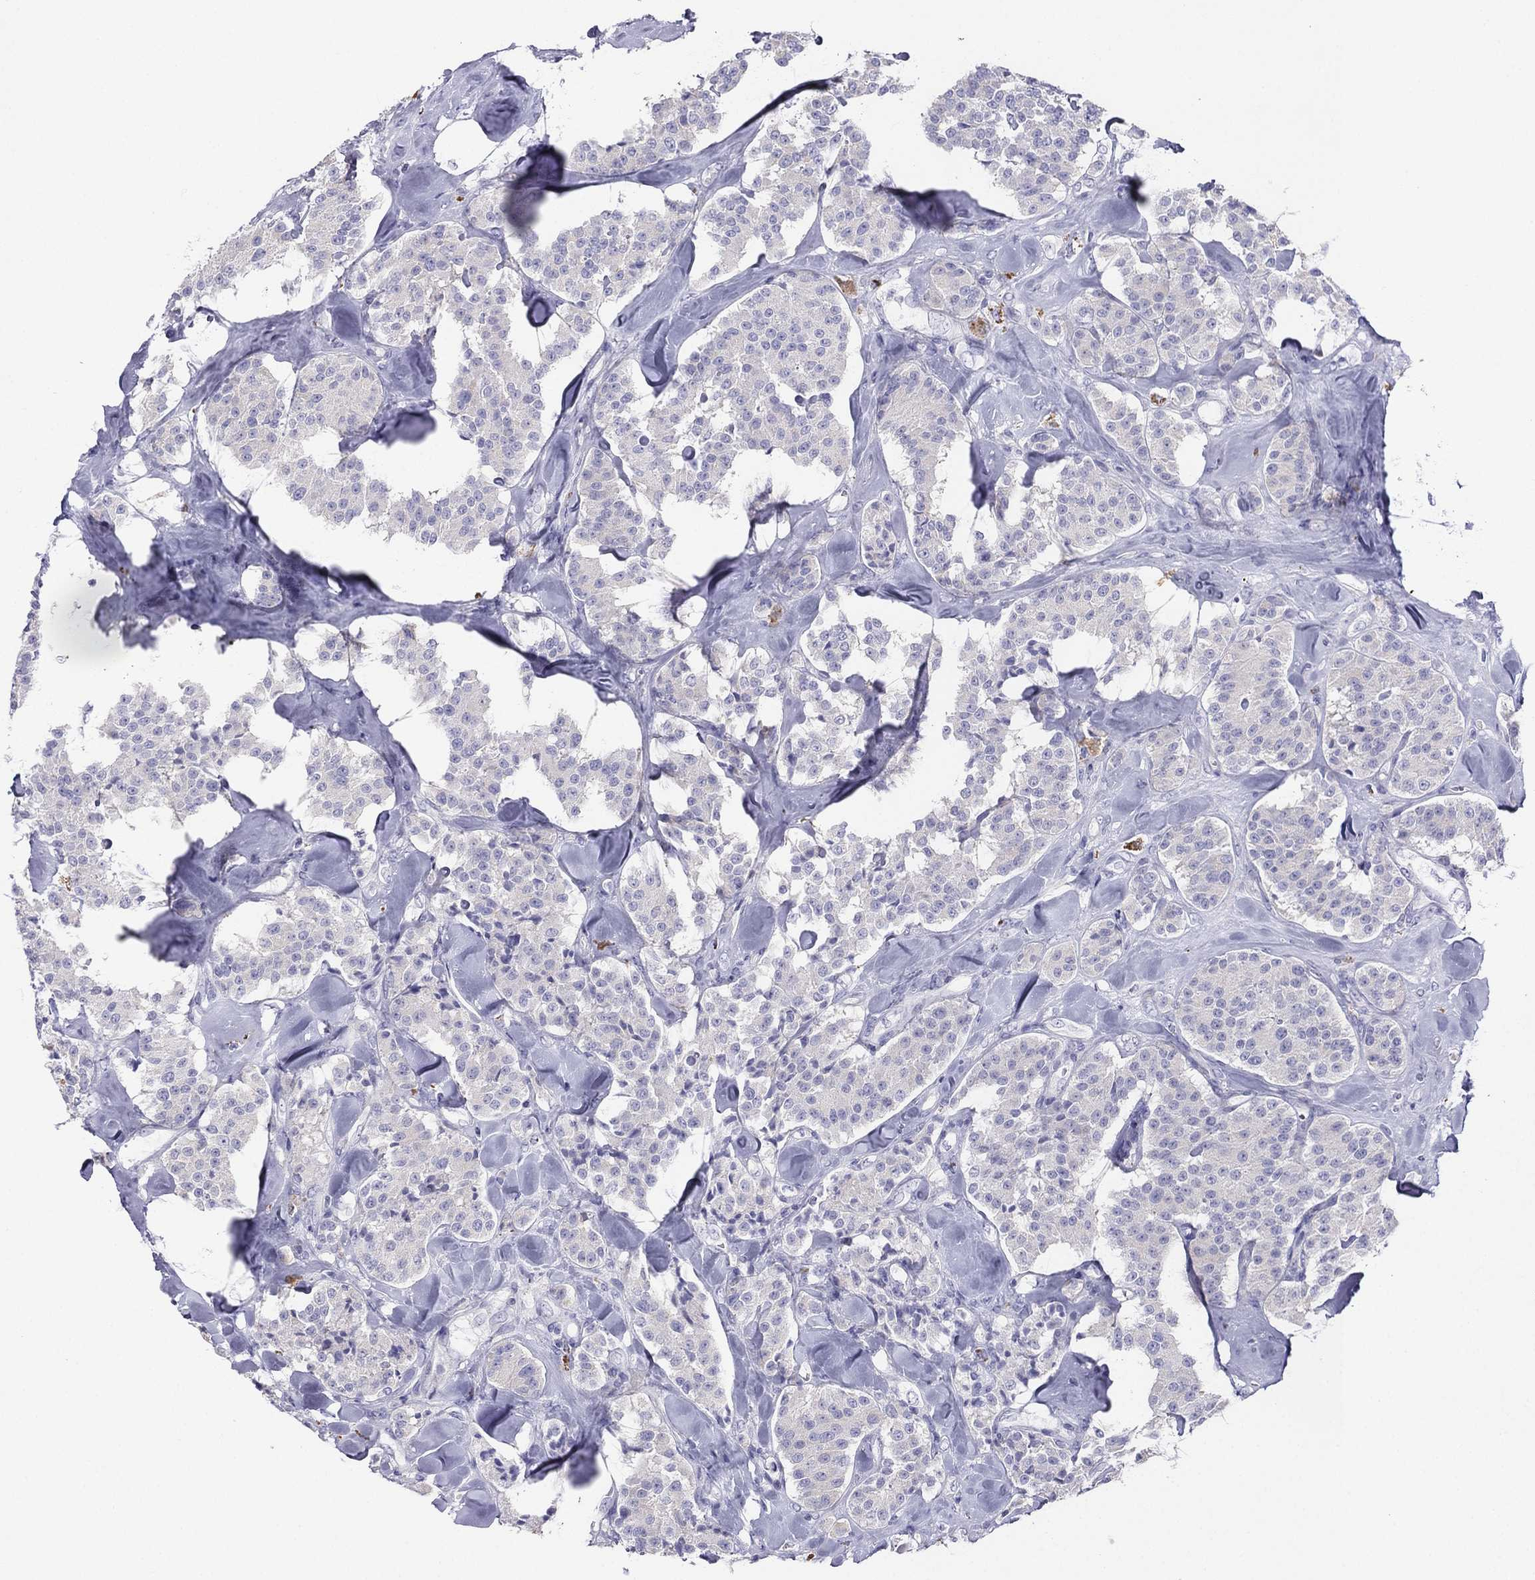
{"staining": {"intensity": "negative", "quantity": "none", "location": "none"}, "tissue": "carcinoid", "cell_type": "Tumor cells", "image_type": "cancer", "snomed": [{"axis": "morphology", "description": "Carcinoid, malignant, NOS"}, {"axis": "topography", "description": "Pancreas"}], "caption": "Immunohistochemical staining of human carcinoid (malignant) reveals no significant staining in tumor cells.", "gene": "ALOXE3", "patient": {"sex": "male", "age": 41}}